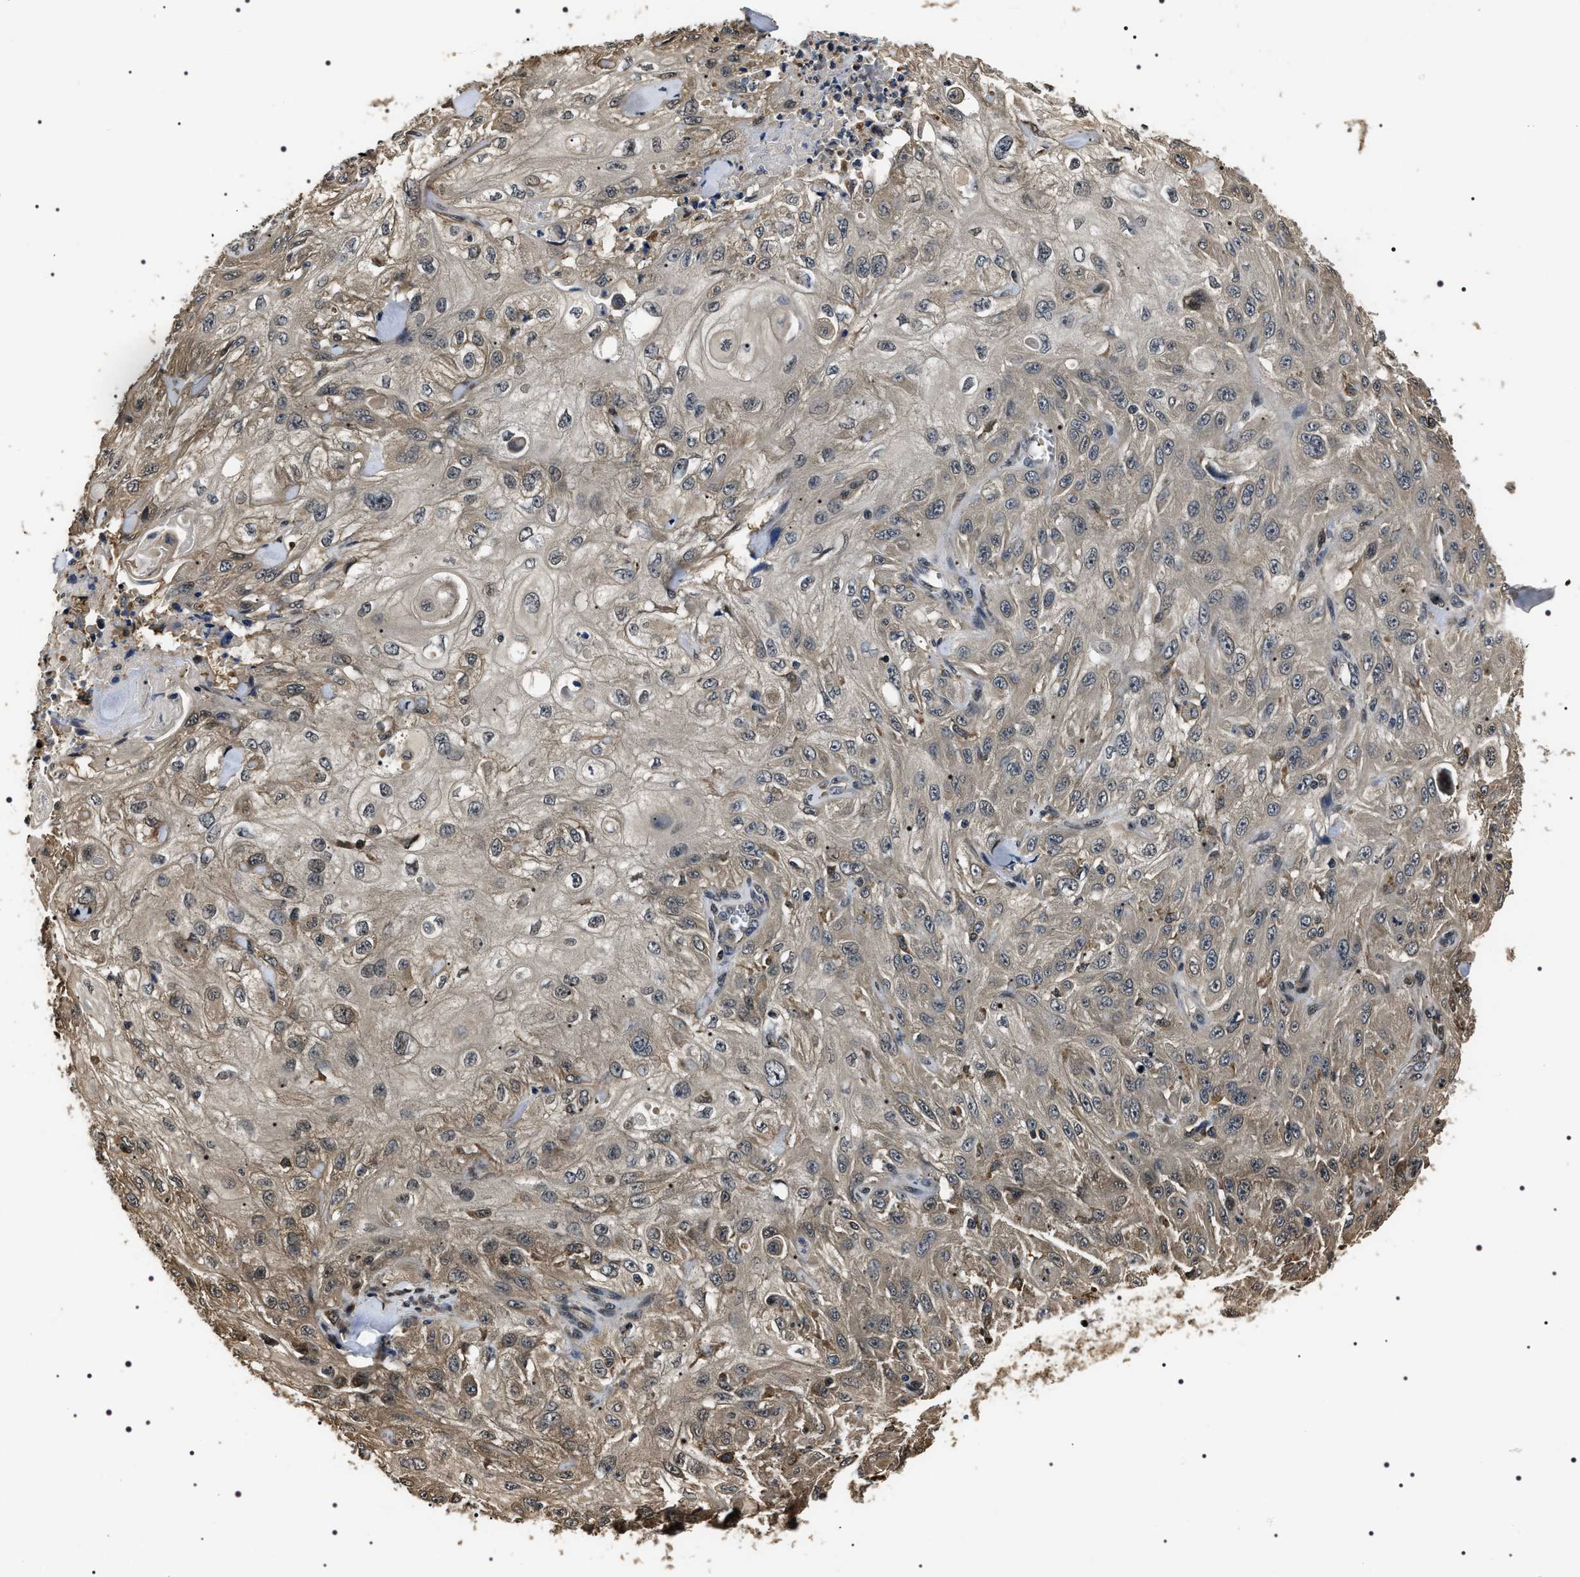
{"staining": {"intensity": "weak", "quantity": "25%-75%", "location": "cytoplasmic/membranous"}, "tissue": "skin cancer", "cell_type": "Tumor cells", "image_type": "cancer", "snomed": [{"axis": "morphology", "description": "Squamous cell carcinoma, NOS"}, {"axis": "morphology", "description": "Squamous cell carcinoma, metastatic, NOS"}, {"axis": "topography", "description": "Skin"}, {"axis": "topography", "description": "Lymph node"}], "caption": "Skin metastatic squamous cell carcinoma was stained to show a protein in brown. There is low levels of weak cytoplasmic/membranous expression in about 25%-75% of tumor cells.", "gene": "ARHGAP22", "patient": {"sex": "male", "age": 75}}